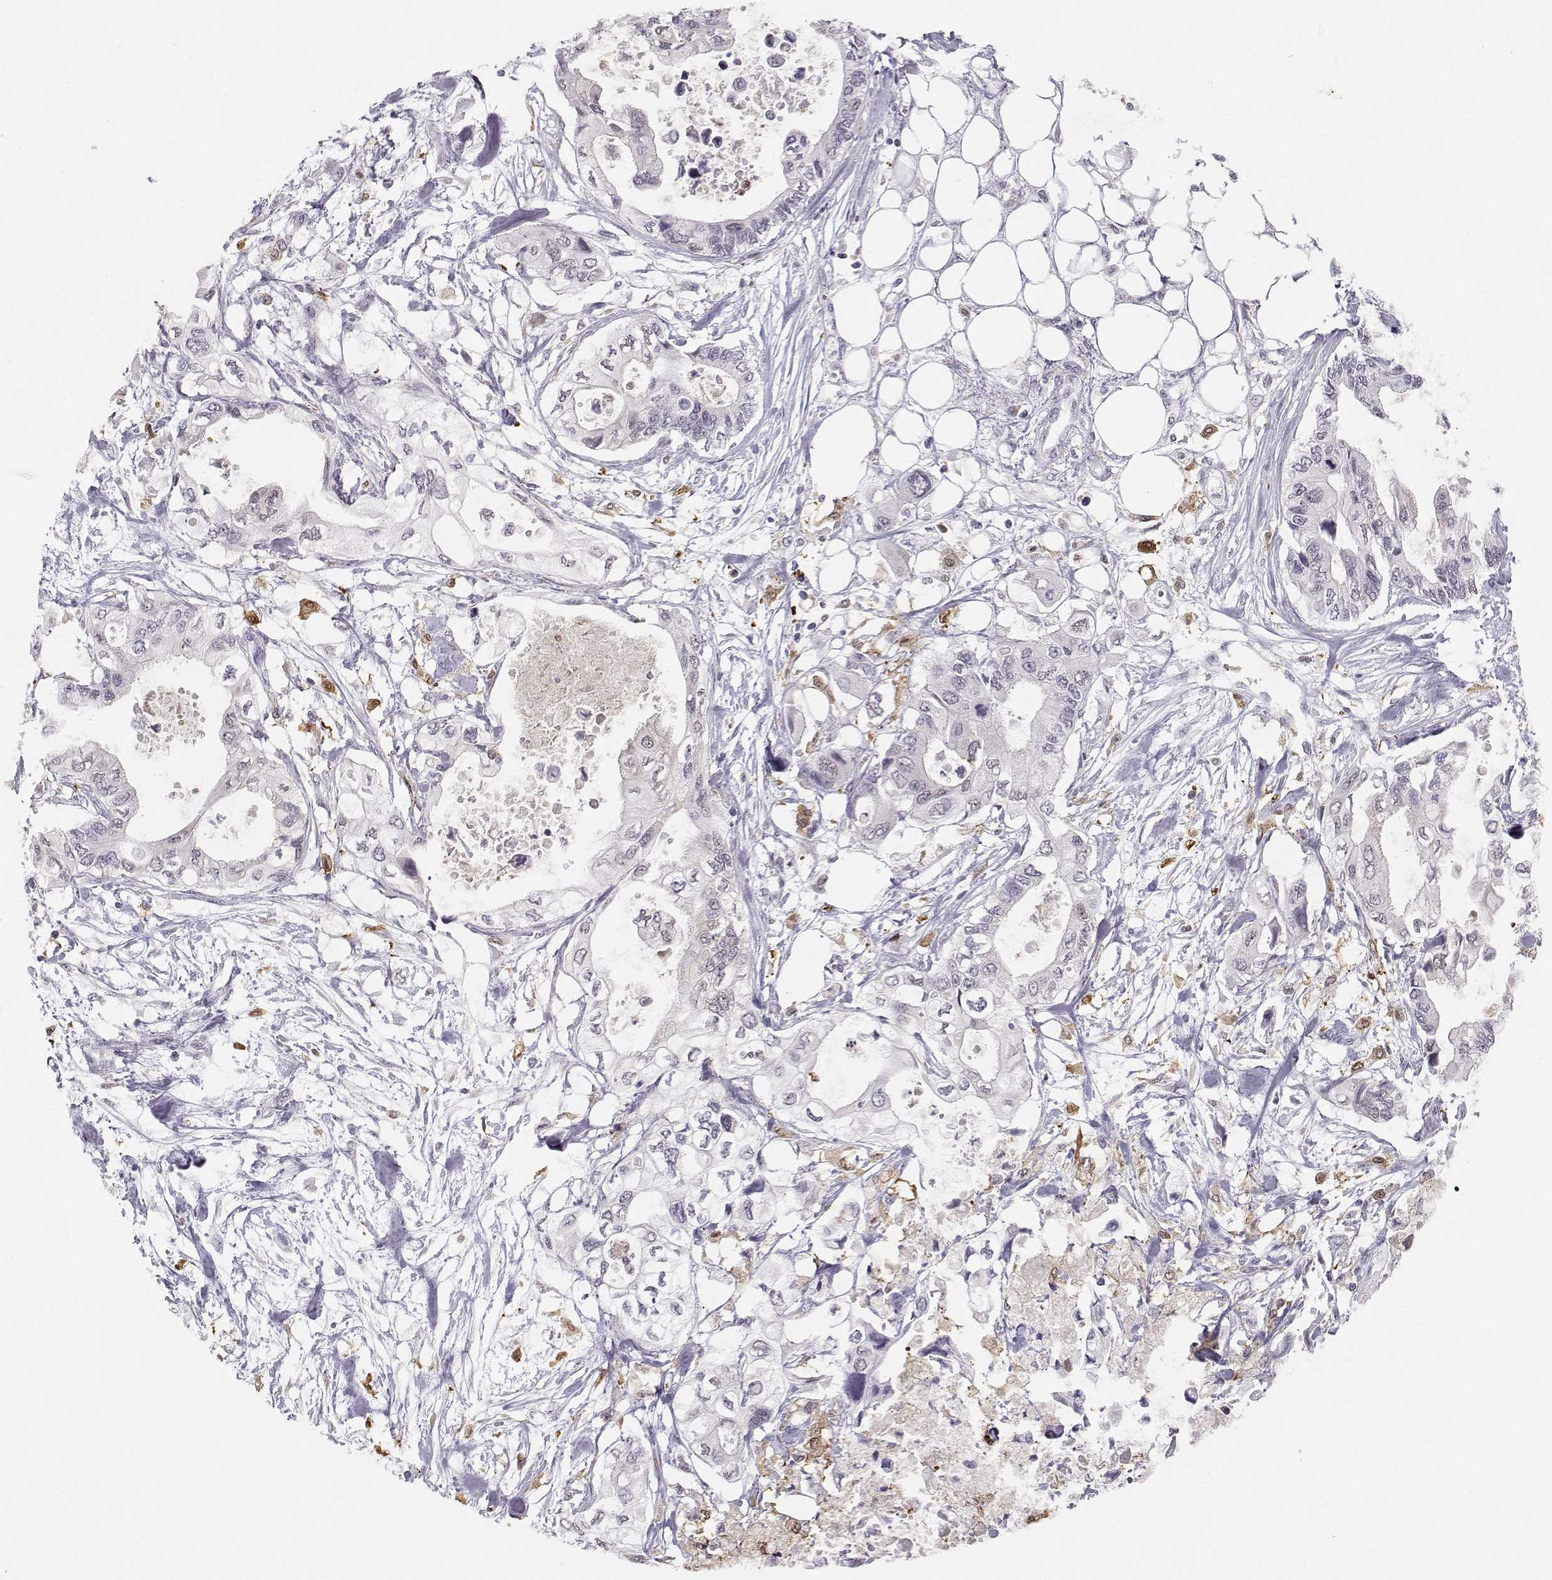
{"staining": {"intensity": "negative", "quantity": "none", "location": "none"}, "tissue": "pancreatic cancer", "cell_type": "Tumor cells", "image_type": "cancer", "snomed": [{"axis": "morphology", "description": "Adenocarcinoma, NOS"}, {"axis": "topography", "description": "Pancreas"}], "caption": "A histopathology image of human pancreatic cancer is negative for staining in tumor cells.", "gene": "HTR7", "patient": {"sex": "female", "age": 63}}